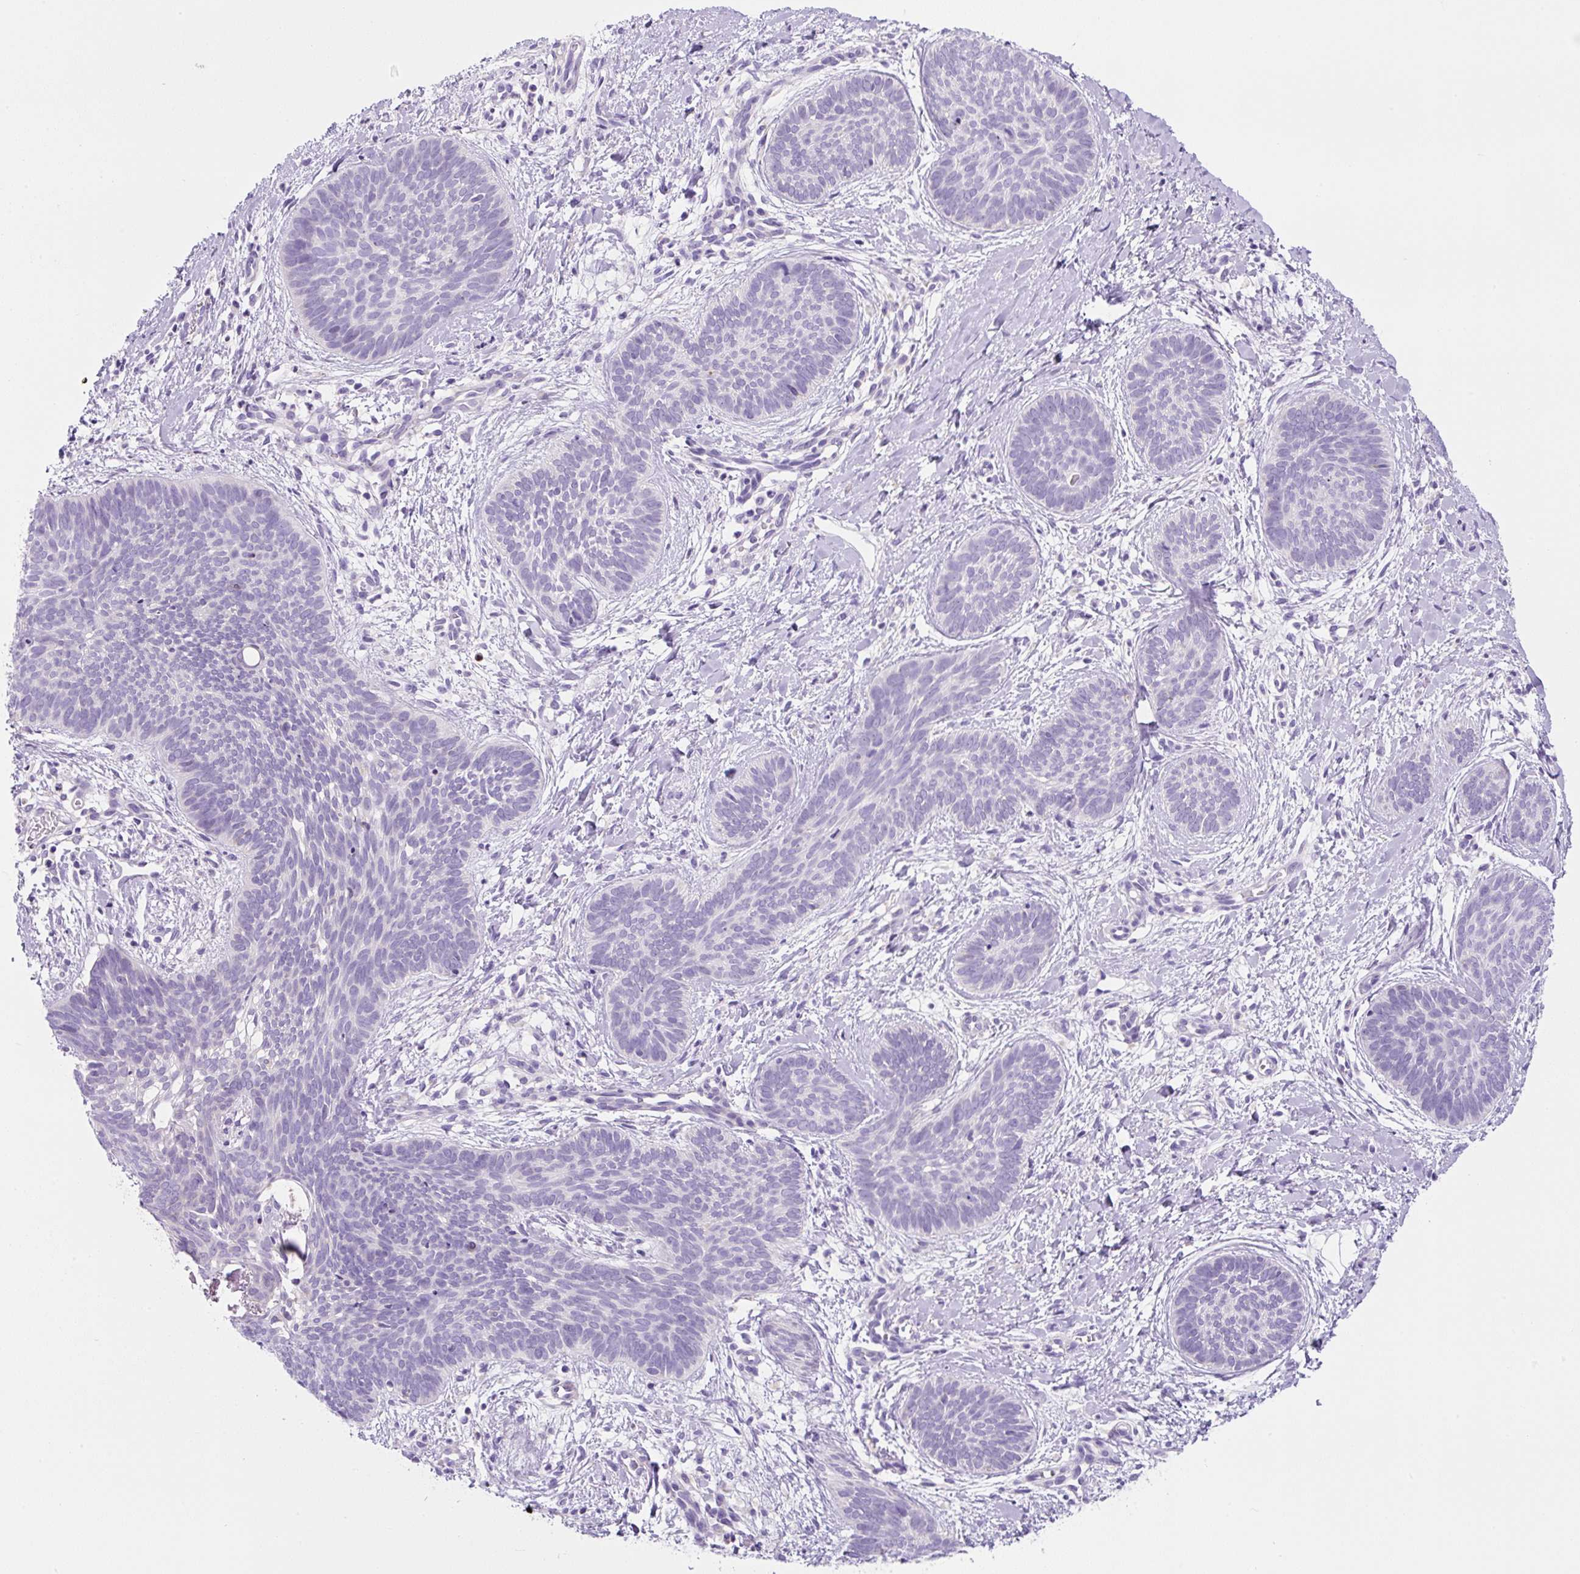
{"staining": {"intensity": "negative", "quantity": "none", "location": "none"}, "tissue": "skin cancer", "cell_type": "Tumor cells", "image_type": "cancer", "snomed": [{"axis": "morphology", "description": "Basal cell carcinoma"}, {"axis": "topography", "description": "Skin"}], "caption": "Tumor cells show no significant staining in basal cell carcinoma (skin). Nuclei are stained in blue.", "gene": "NDST3", "patient": {"sex": "female", "age": 81}}